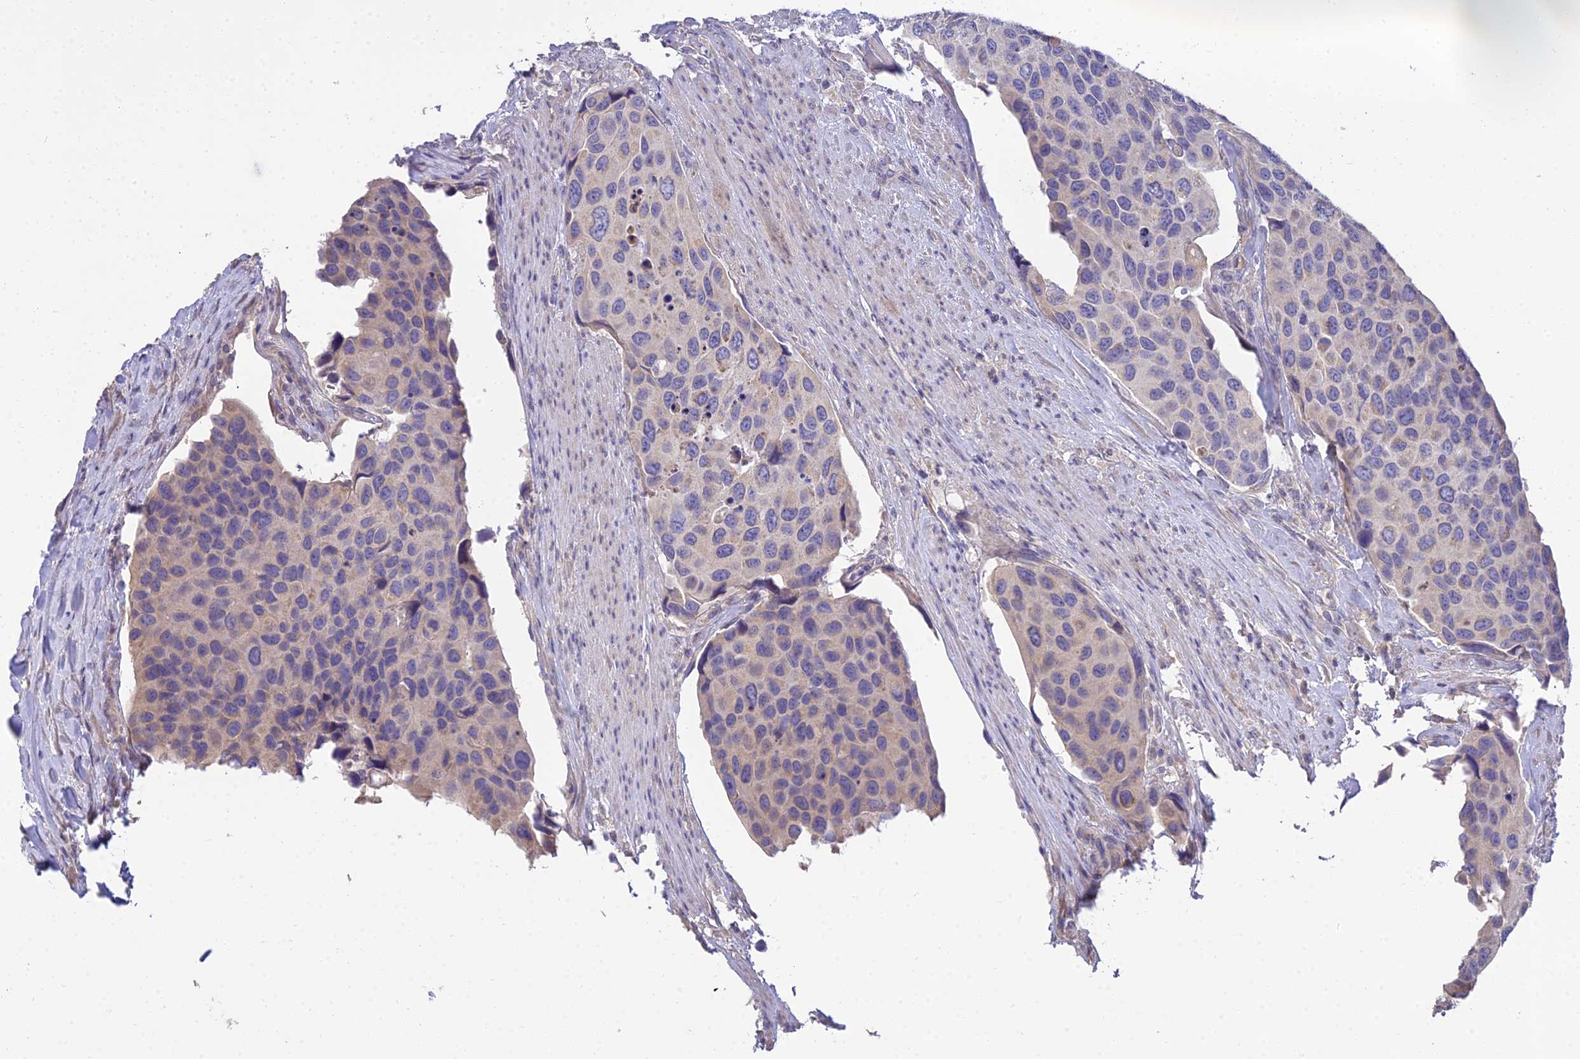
{"staining": {"intensity": "weak", "quantity": "<25%", "location": "cytoplasmic/membranous"}, "tissue": "urothelial cancer", "cell_type": "Tumor cells", "image_type": "cancer", "snomed": [{"axis": "morphology", "description": "Urothelial carcinoma, High grade"}, {"axis": "topography", "description": "Urinary bladder"}], "caption": "Urothelial cancer was stained to show a protein in brown. There is no significant expression in tumor cells.", "gene": "ARL8B", "patient": {"sex": "male", "age": 74}}